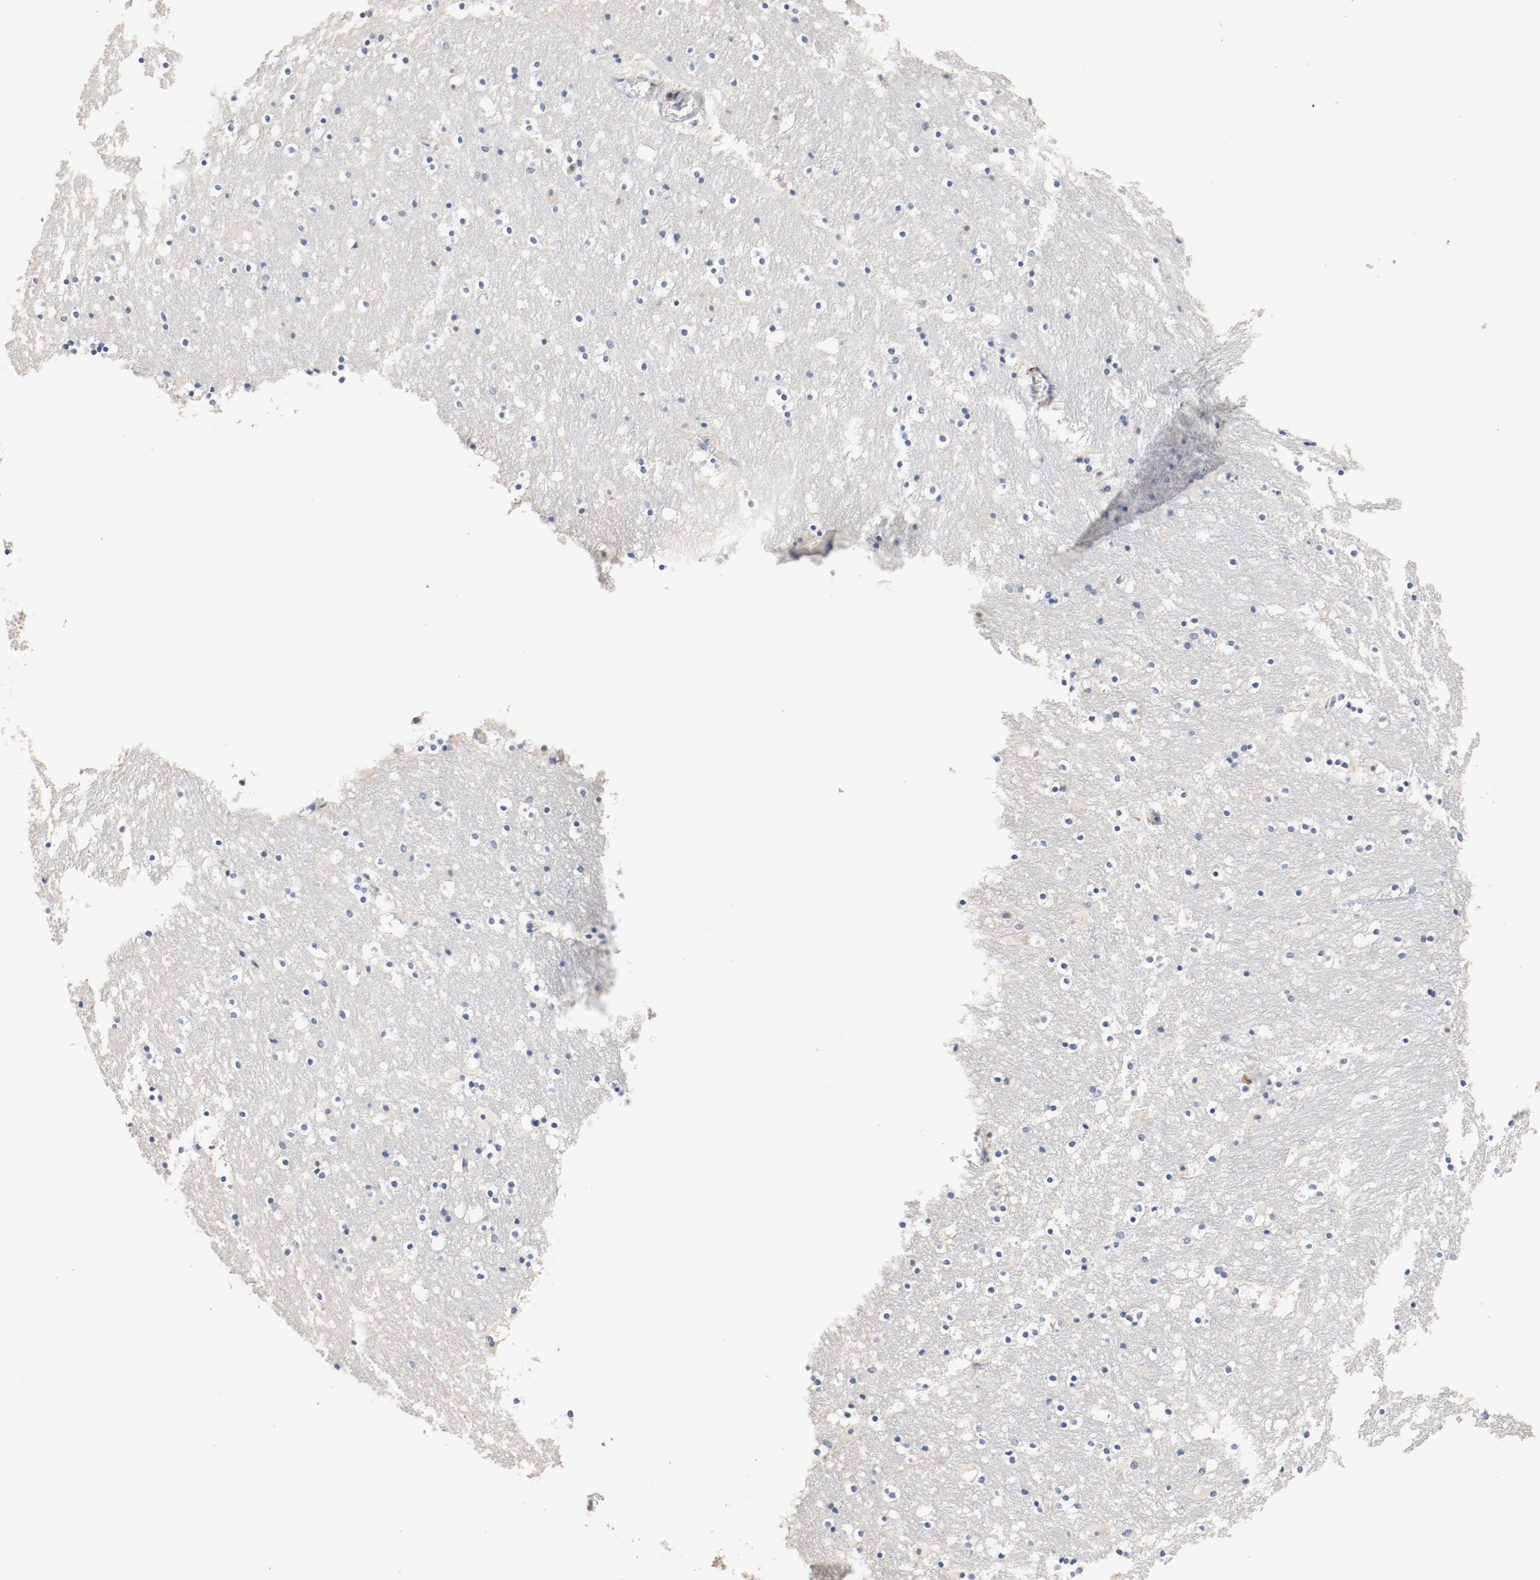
{"staining": {"intensity": "negative", "quantity": "none", "location": "none"}, "tissue": "caudate", "cell_type": "Glial cells", "image_type": "normal", "snomed": [{"axis": "morphology", "description": "Normal tissue, NOS"}, {"axis": "topography", "description": "Lateral ventricle wall"}], "caption": "Benign caudate was stained to show a protein in brown. There is no significant expression in glial cells. The staining was performed using DAB (3,3'-diaminobenzidine) to visualize the protein expression in brown, while the nuclei were stained in blue with hematoxylin (Magnification: 20x).", "gene": "CD247", "patient": {"sex": "male", "age": 45}}